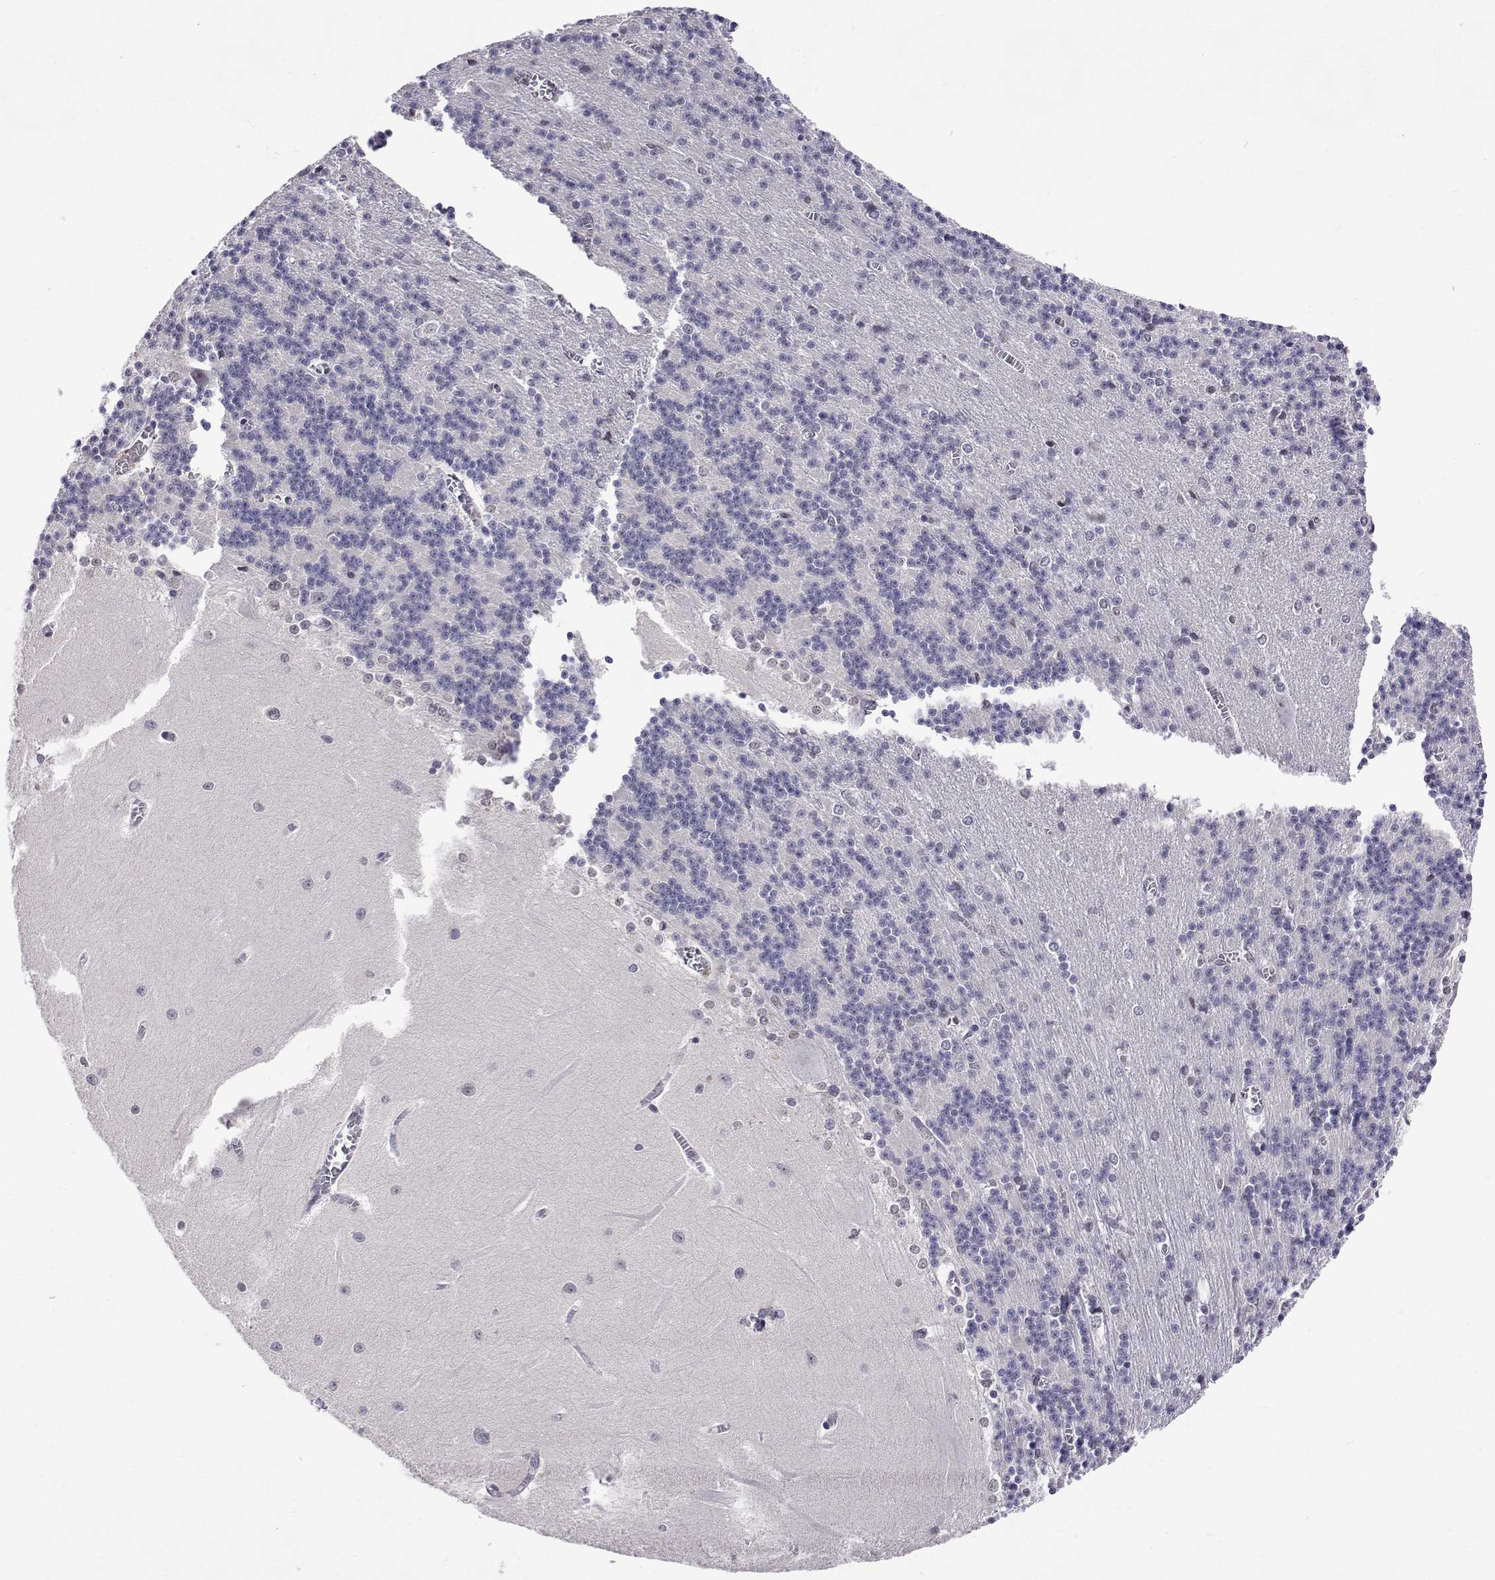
{"staining": {"intensity": "negative", "quantity": "none", "location": "none"}, "tissue": "cerebellum", "cell_type": "Cells in granular layer", "image_type": "normal", "snomed": [{"axis": "morphology", "description": "Normal tissue, NOS"}, {"axis": "topography", "description": "Cerebellum"}], "caption": "The IHC image has no significant positivity in cells in granular layer of cerebellum. The staining was performed using DAB to visualize the protein expression in brown, while the nuclei were stained in blue with hematoxylin (Magnification: 20x).", "gene": "NHP2", "patient": {"sex": "male", "age": 37}}